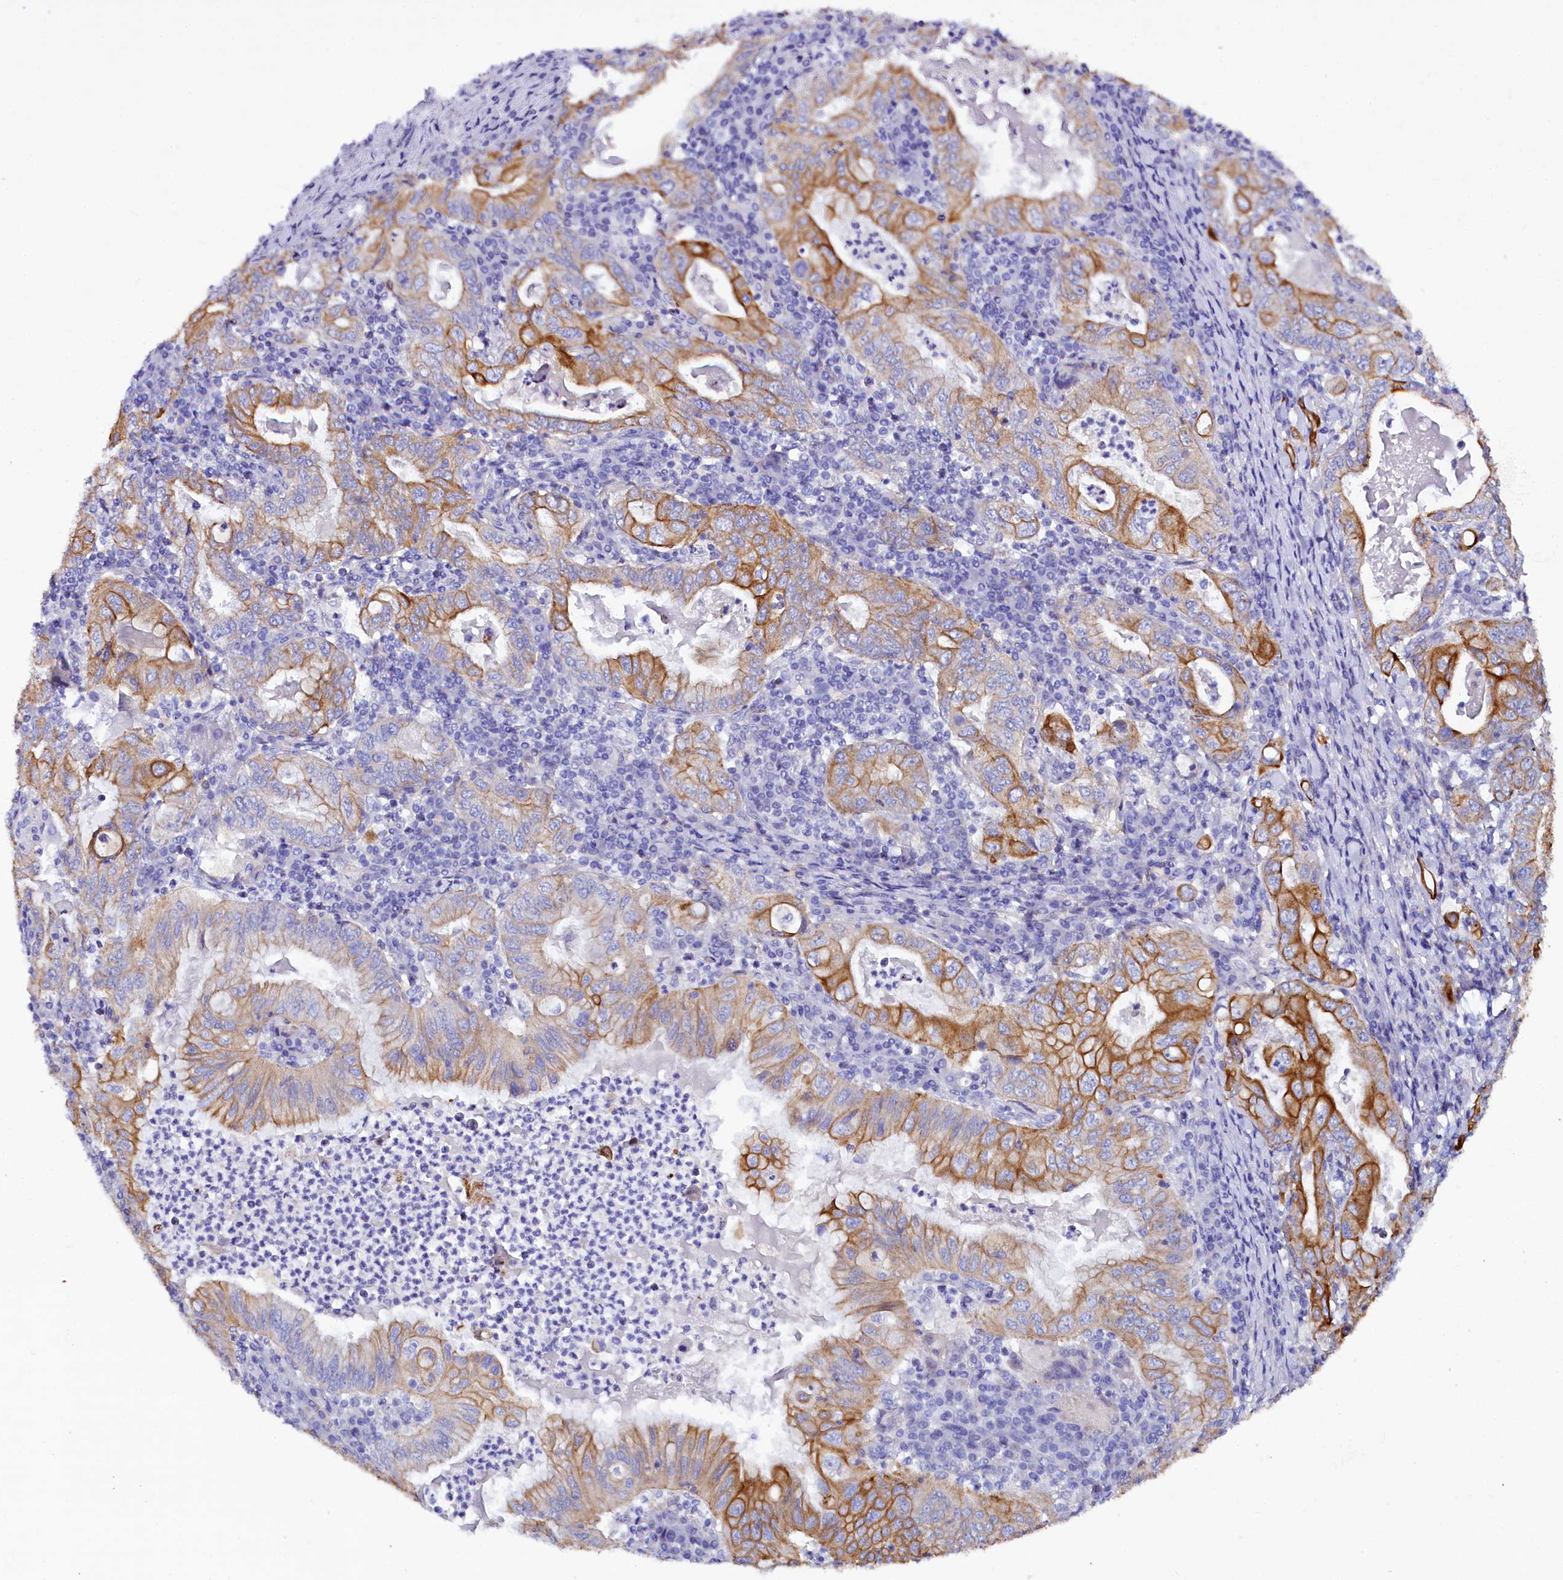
{"staining": {"intensity": "moderate", "quantity": ">75%", "location": "cytoplasmic/membranous"}, "tissue": "stomach cancer", "cell_type": "Tumor cells", "image_type": "cancer", "snomed": [{"axis": "morphology", "description": "Normal tissue, NOS"}, {"axis": "morphology", "description": "Adenocarcinoma, NOS"}, {"axis": "topography", "description": "Esophagus"}, {"axis": "topography", "description": "Stomach, upper"}, {"axis": "topography", "description": "Peripheral nerve tissue"}], "caption": "Brown immunohistochemical staining in human stomach cancer demonstrates moderate cytoplasmic/membranous expression in about >75% of tumor cells. The protein is stained brown, and the nuclei are stained in blue (DAB IHC with brightfield microscopy, high magnification).", "gene": "FAAP20", "patient": {"sex": "male", "age": 62}}